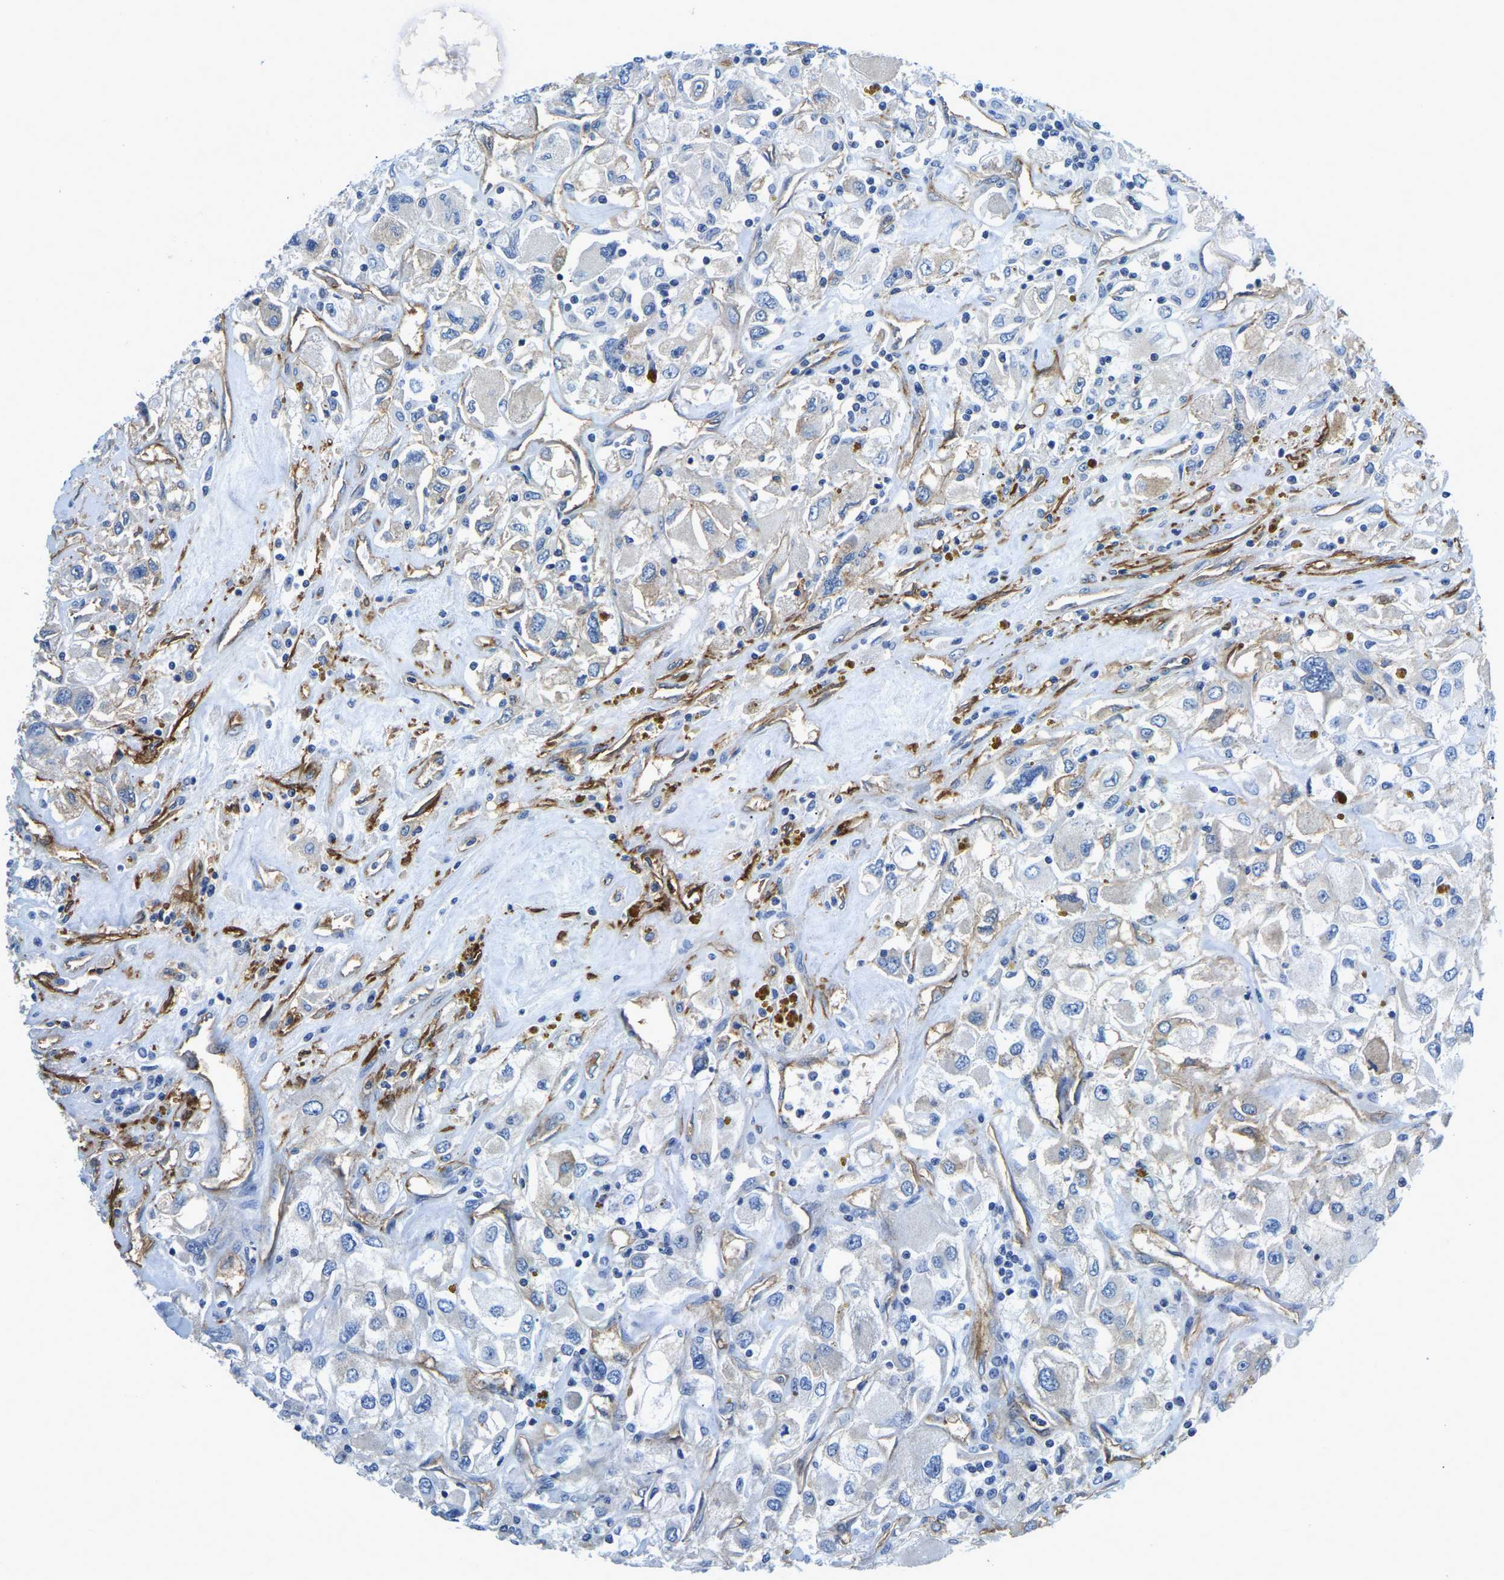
{"staining": {"intensity": "negative", "quantity": "none", "location": "none"}, "tissue": "renal cancer", "cell_type": "Tumor cells", "image_type": "cancer", "snomed": [{"axis": "morphology", "description": "Adenocarcinoma, NOS"}, {"axis": "topography", "description": "Kidney"}], "caption": "The immunohistochemistry photomicrograph has no significant staining in tumor cells of renal cancer (adenocarcinoma) tissue.", "gene": "ITGA2", "patient": {"sex": "female", "age": 52}}